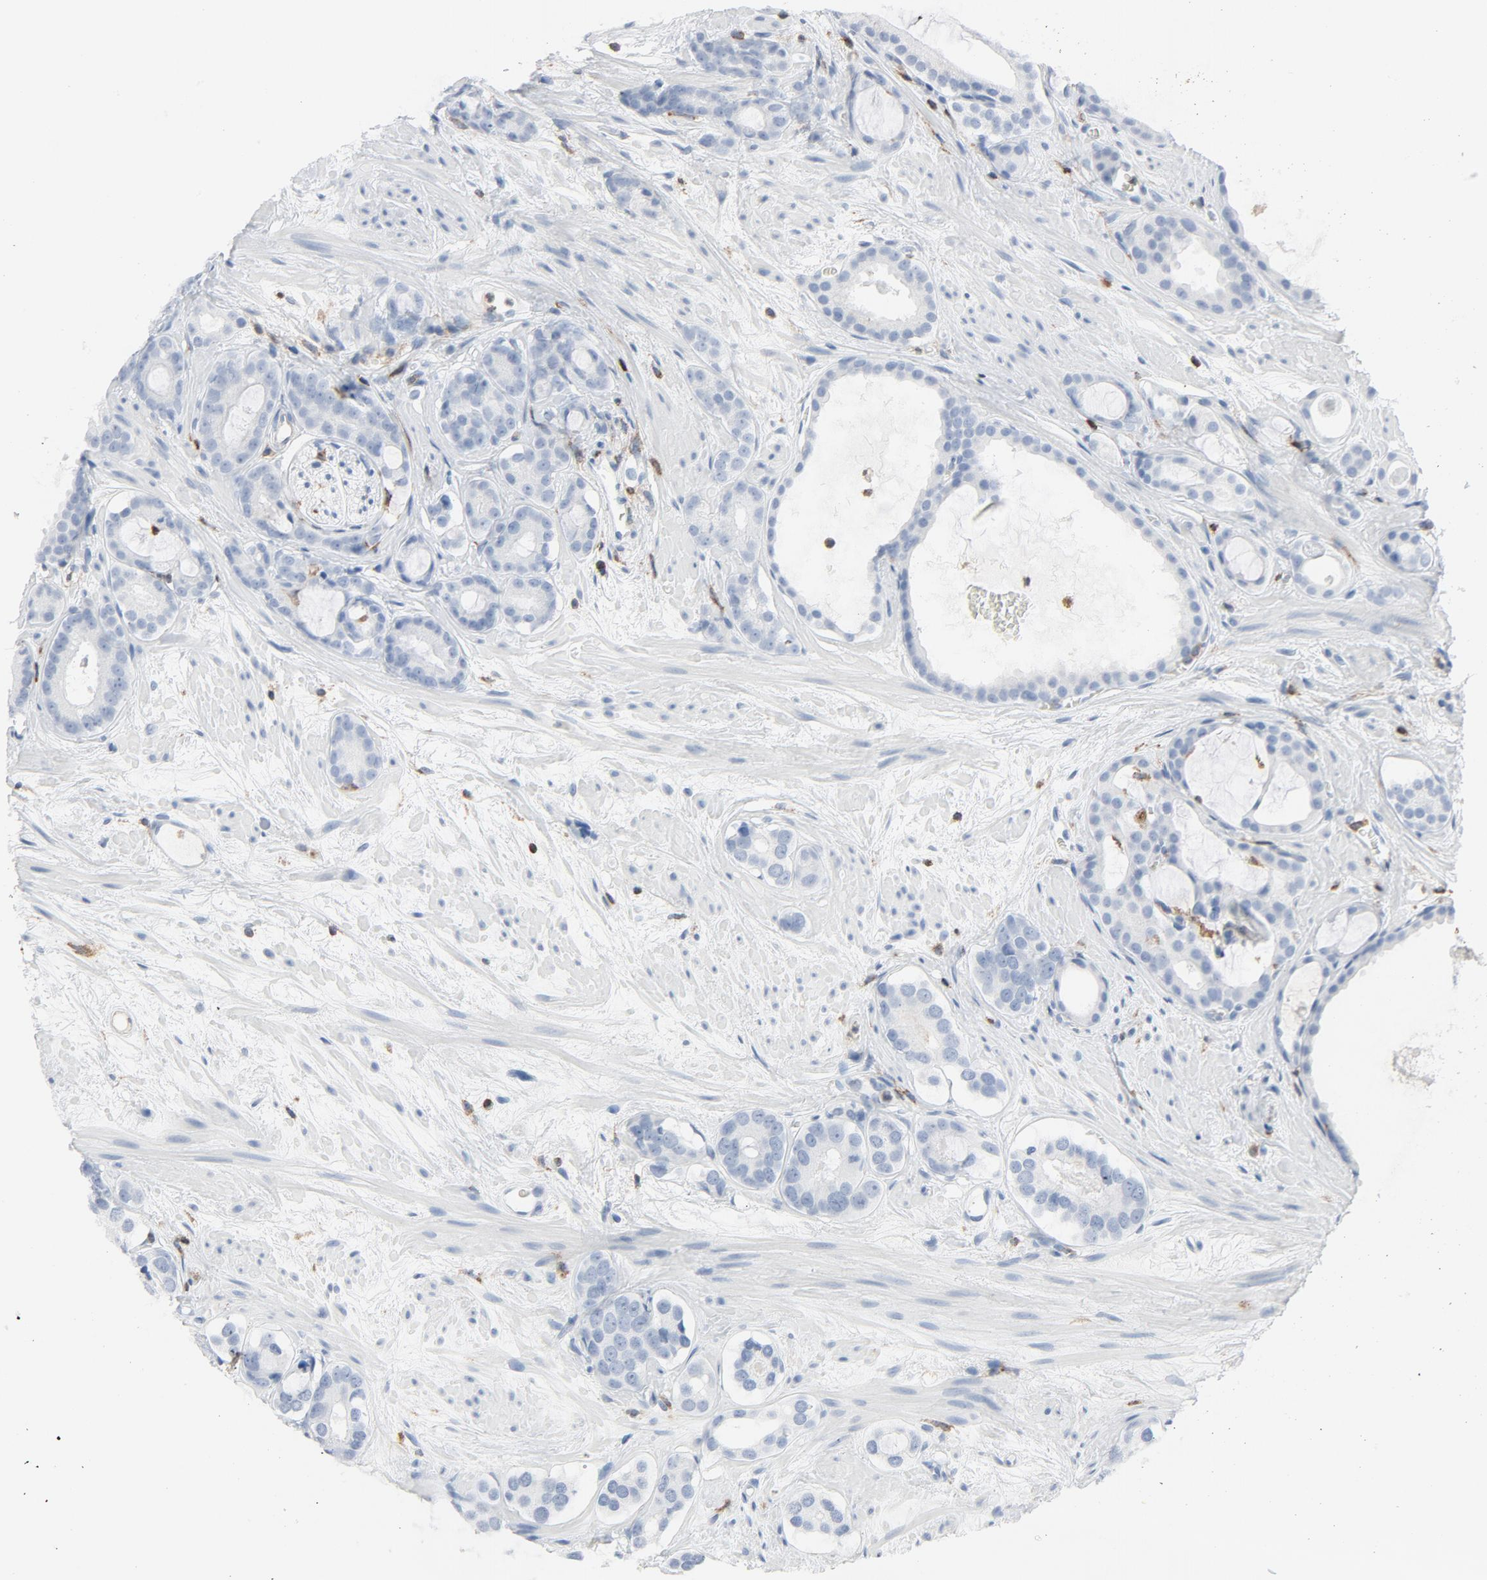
{"staining": {"intensity": "negative", "quantity": "none", "location": "none"}, "tissue": "prostate cancer", "cell_type": "Tumor cells", "image_type": "cancer", "snomed": [{"axis": "morphology", "description": "Adenocarcinoma, Low grade"}, {"axis": "topography", "description": "Prostate"}], "caption": "Human prostate adenocarcinoma (low-grade) stained for a protein using immunohistochemistry (IHC) demonstrates no positivity in tumor cells.", "gene": "LCP2", "patient": {"sex": "male", "age": 57}}